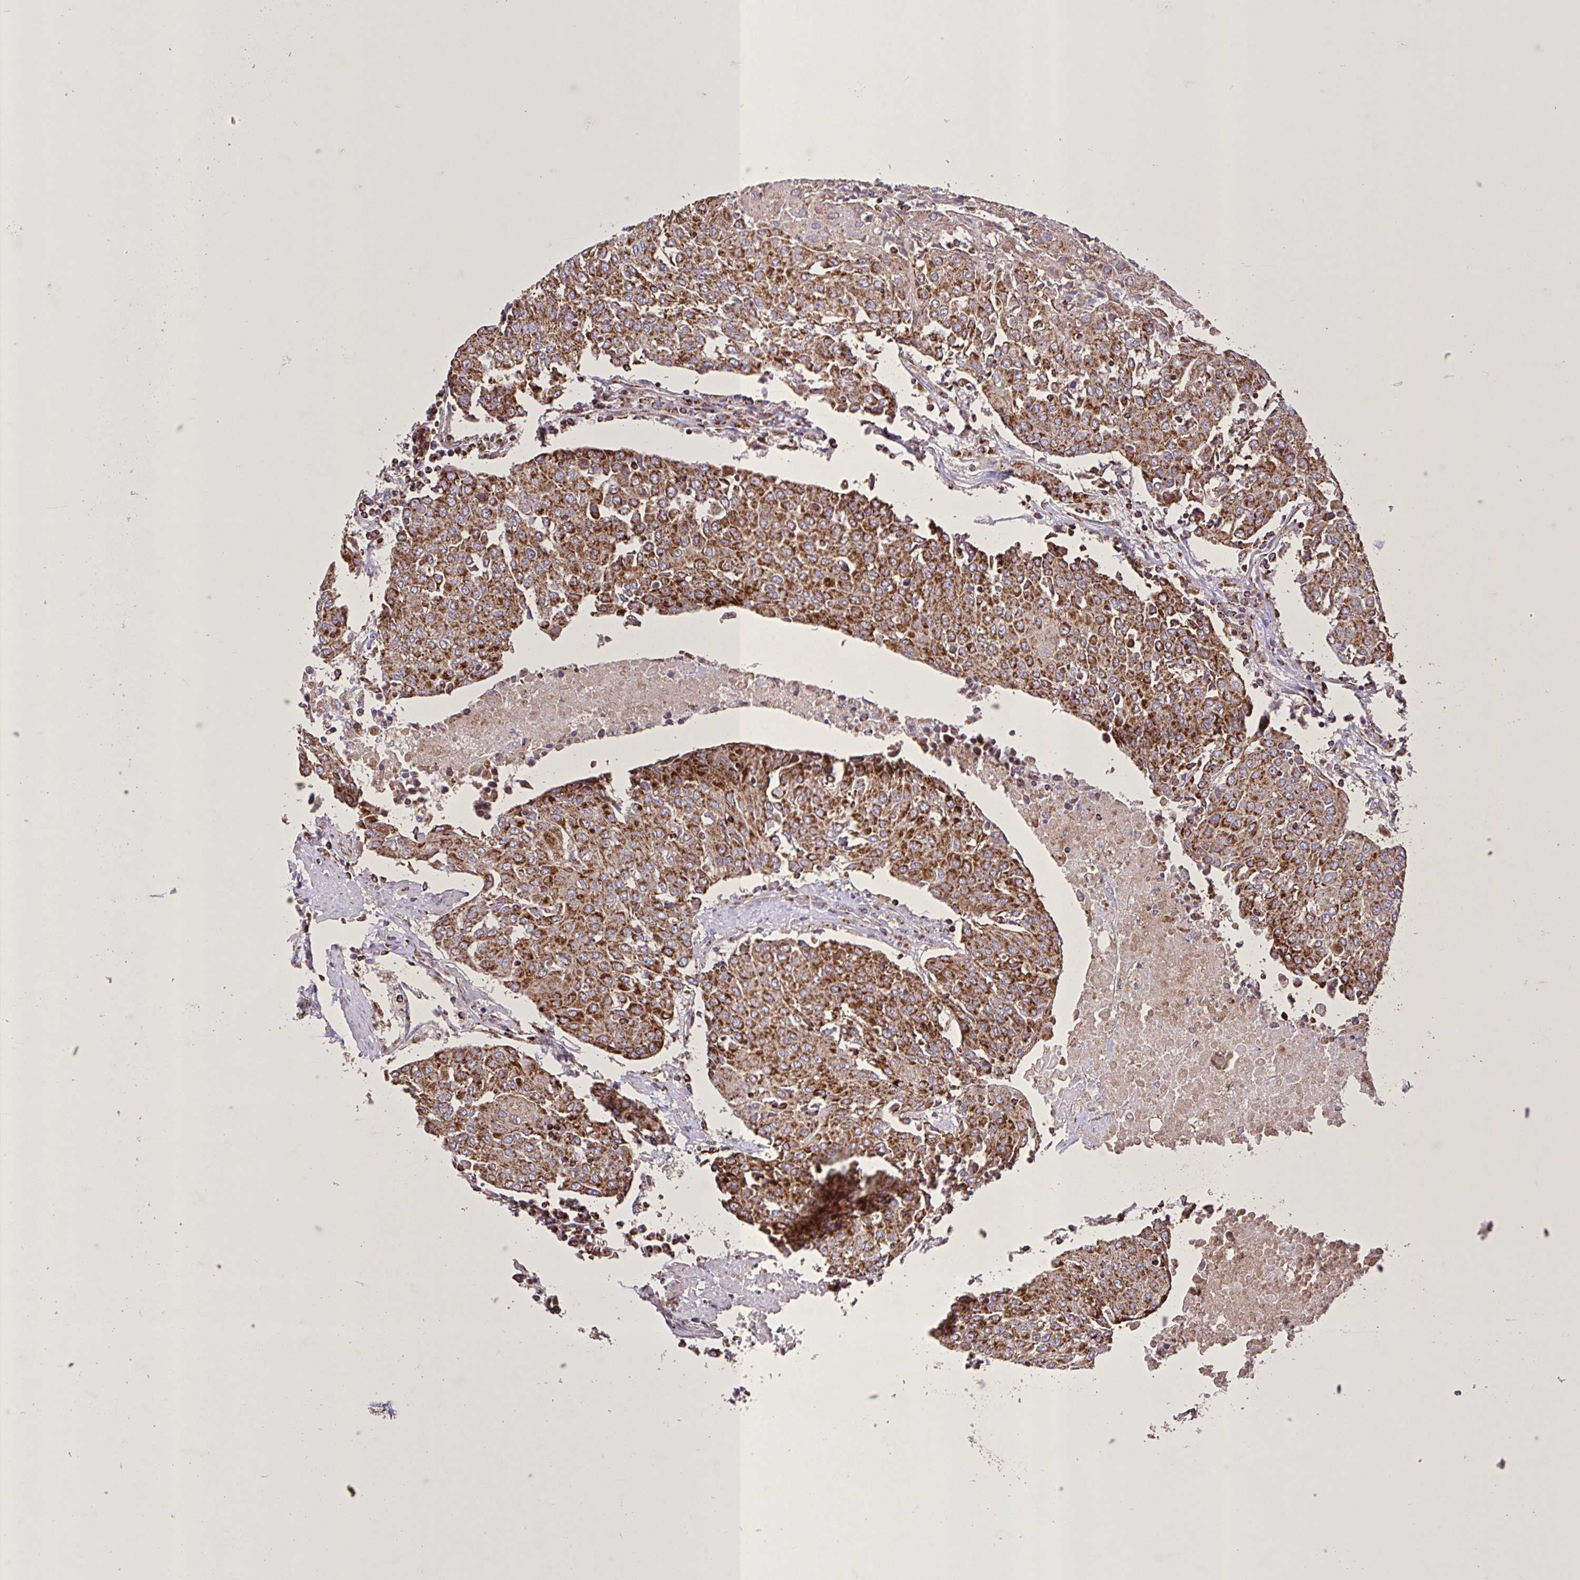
{"staining": {"intensity": "moderate", "quantity": ">75%", "location": "cytoplasmic/membranous"}, "tissue": "urothelial cancer", "cell_type": "Tumor cells", "image_type": "cancer", "snomed": [{"axis": "morphology", "description": "Urothelial carcinoma, High grade"}, {"axis": "topography", "description": "Urinary bladder"}], "caption": "Brown immunohistochemical staining in human urothelial carcinoma (high-grade) exhibits moderate cytoplasmic/membranous staining in approximately >75% of tumor cells.", "gene": "AGK", "patient": {"sex": "female", "age": 85}}